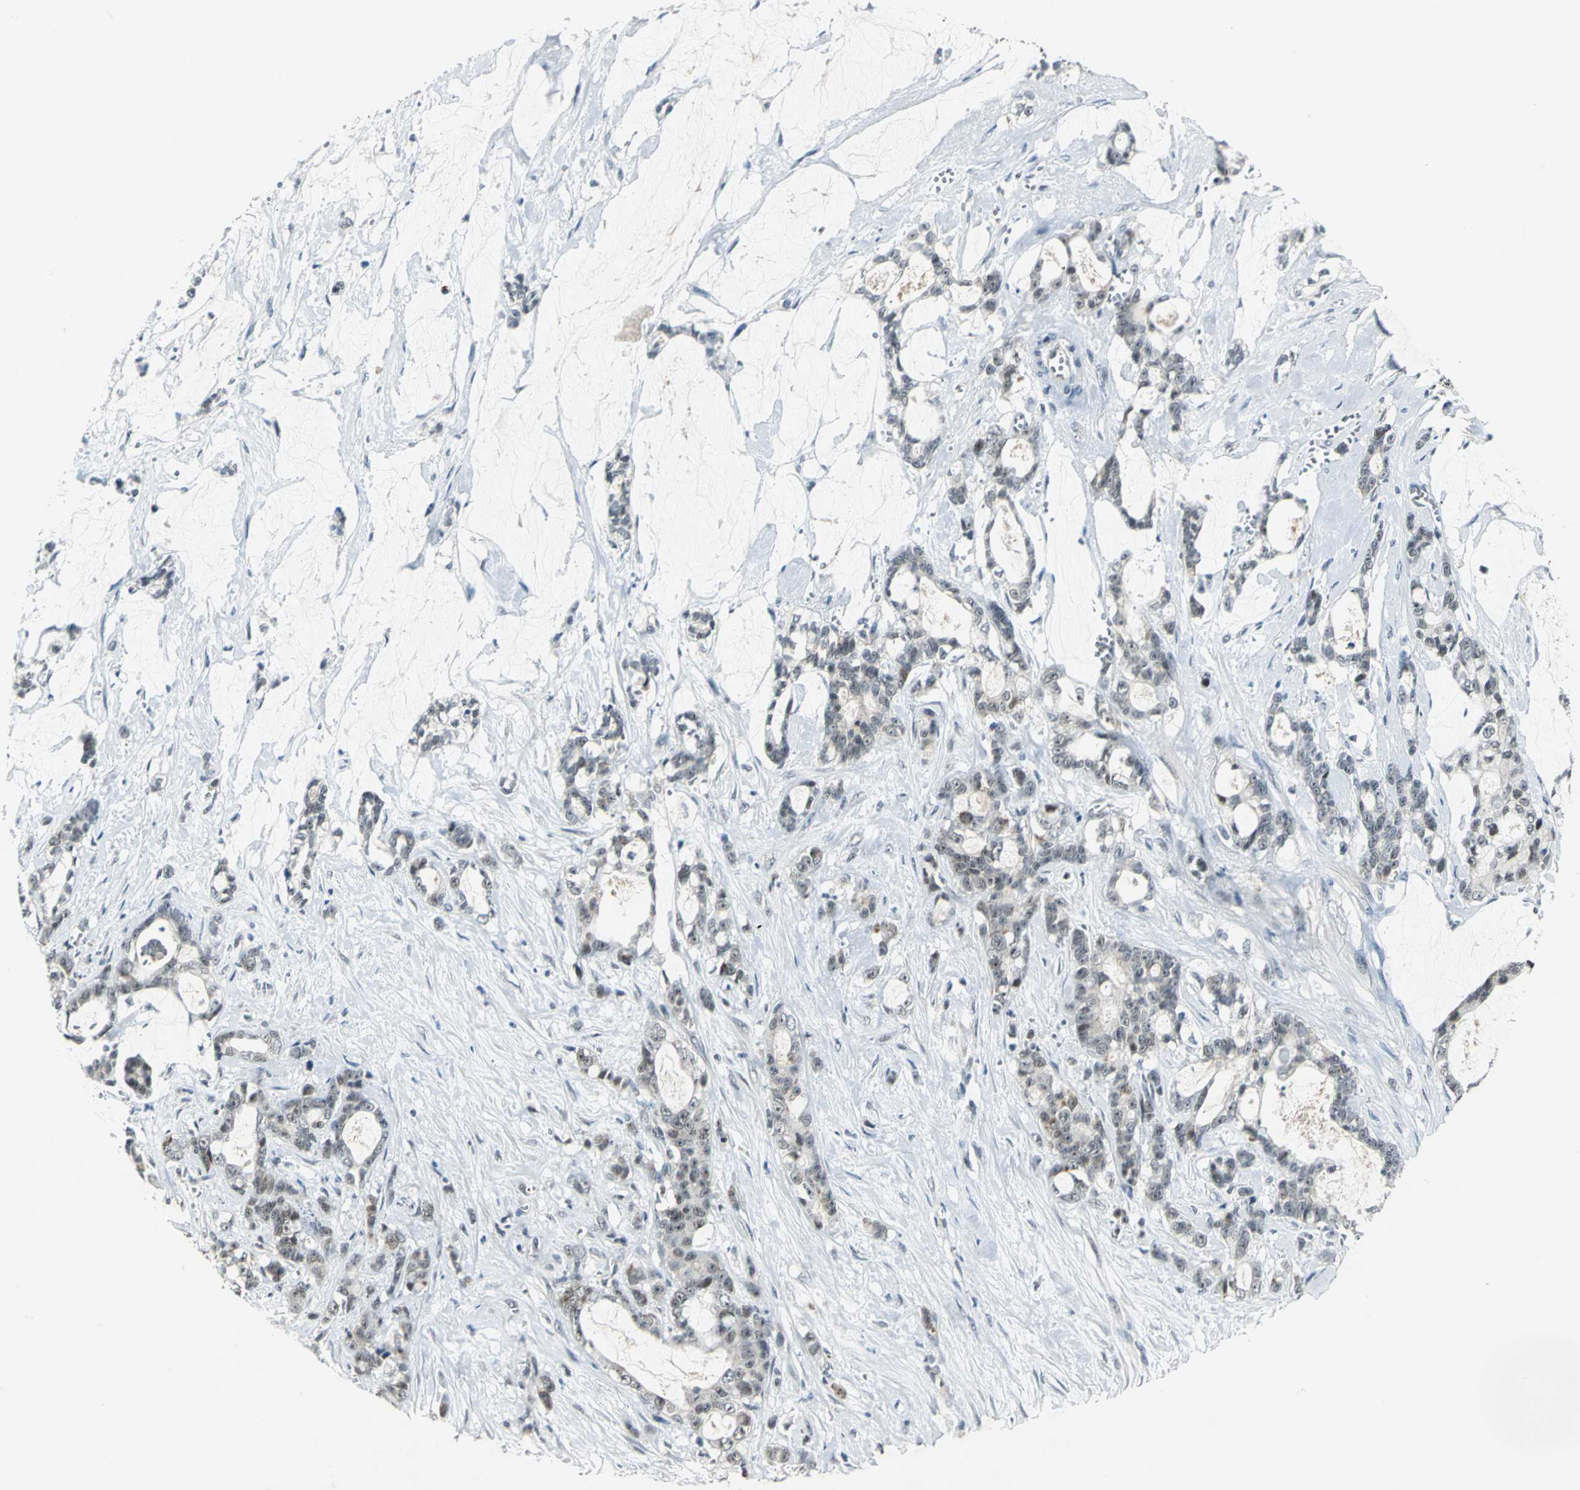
{"staining": {"intensity": "weak", "quantity": "<25%", "location": "nuclear"}, "tissue": "pancreatic cancer", "cell_type": "Tumor cells", "image_type": "cancer", "snomed": [{"axis": "morphology", "description": "Adenocarcinoma, NOS"}, {"axis": "topography", "description": "Pancreas"}], "caption": "Pancreatic cancer stained for a protein using IHC reveals no positivity tumor cells.", "gene": "GLI3", "patient": {"sex": "female", "age": 73}}